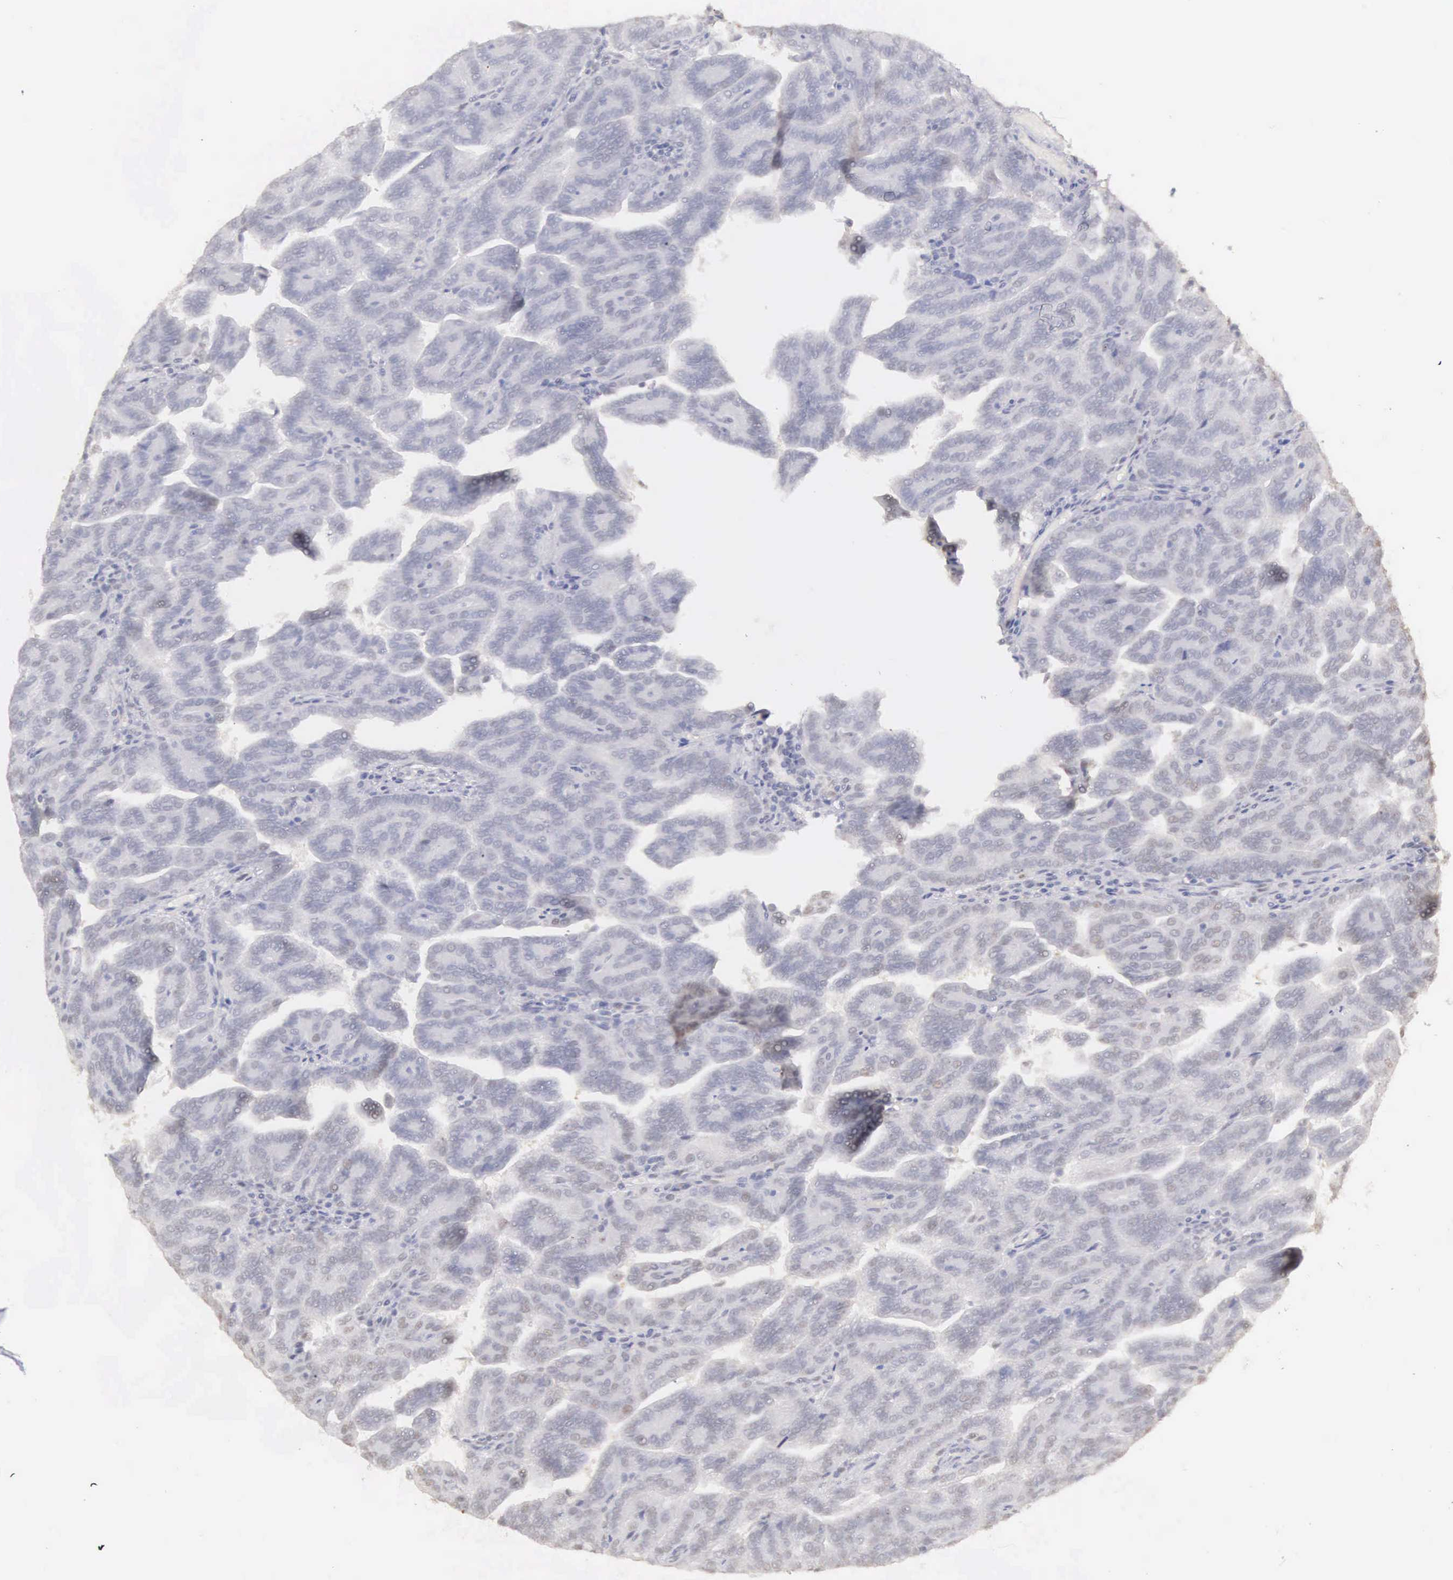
{"staining": {"intensity": "negative", "quantity": "none", "location": "none"}, "tissue": "renal cancer", "cell_type": "Tumor cells", "image_type": "cancer", "snomed": [{"axis": "morphology", "description": "Adenocarcinoma, NOS"}, {"axis": "topography", "description": "Kidney"}], "caption": "Immunohistochemical staining of adenocarcinoma (renal) shows no significant staining in tumor cells.", "gene": "UBA1", "patient": {"sex": "male", "age": 61}}